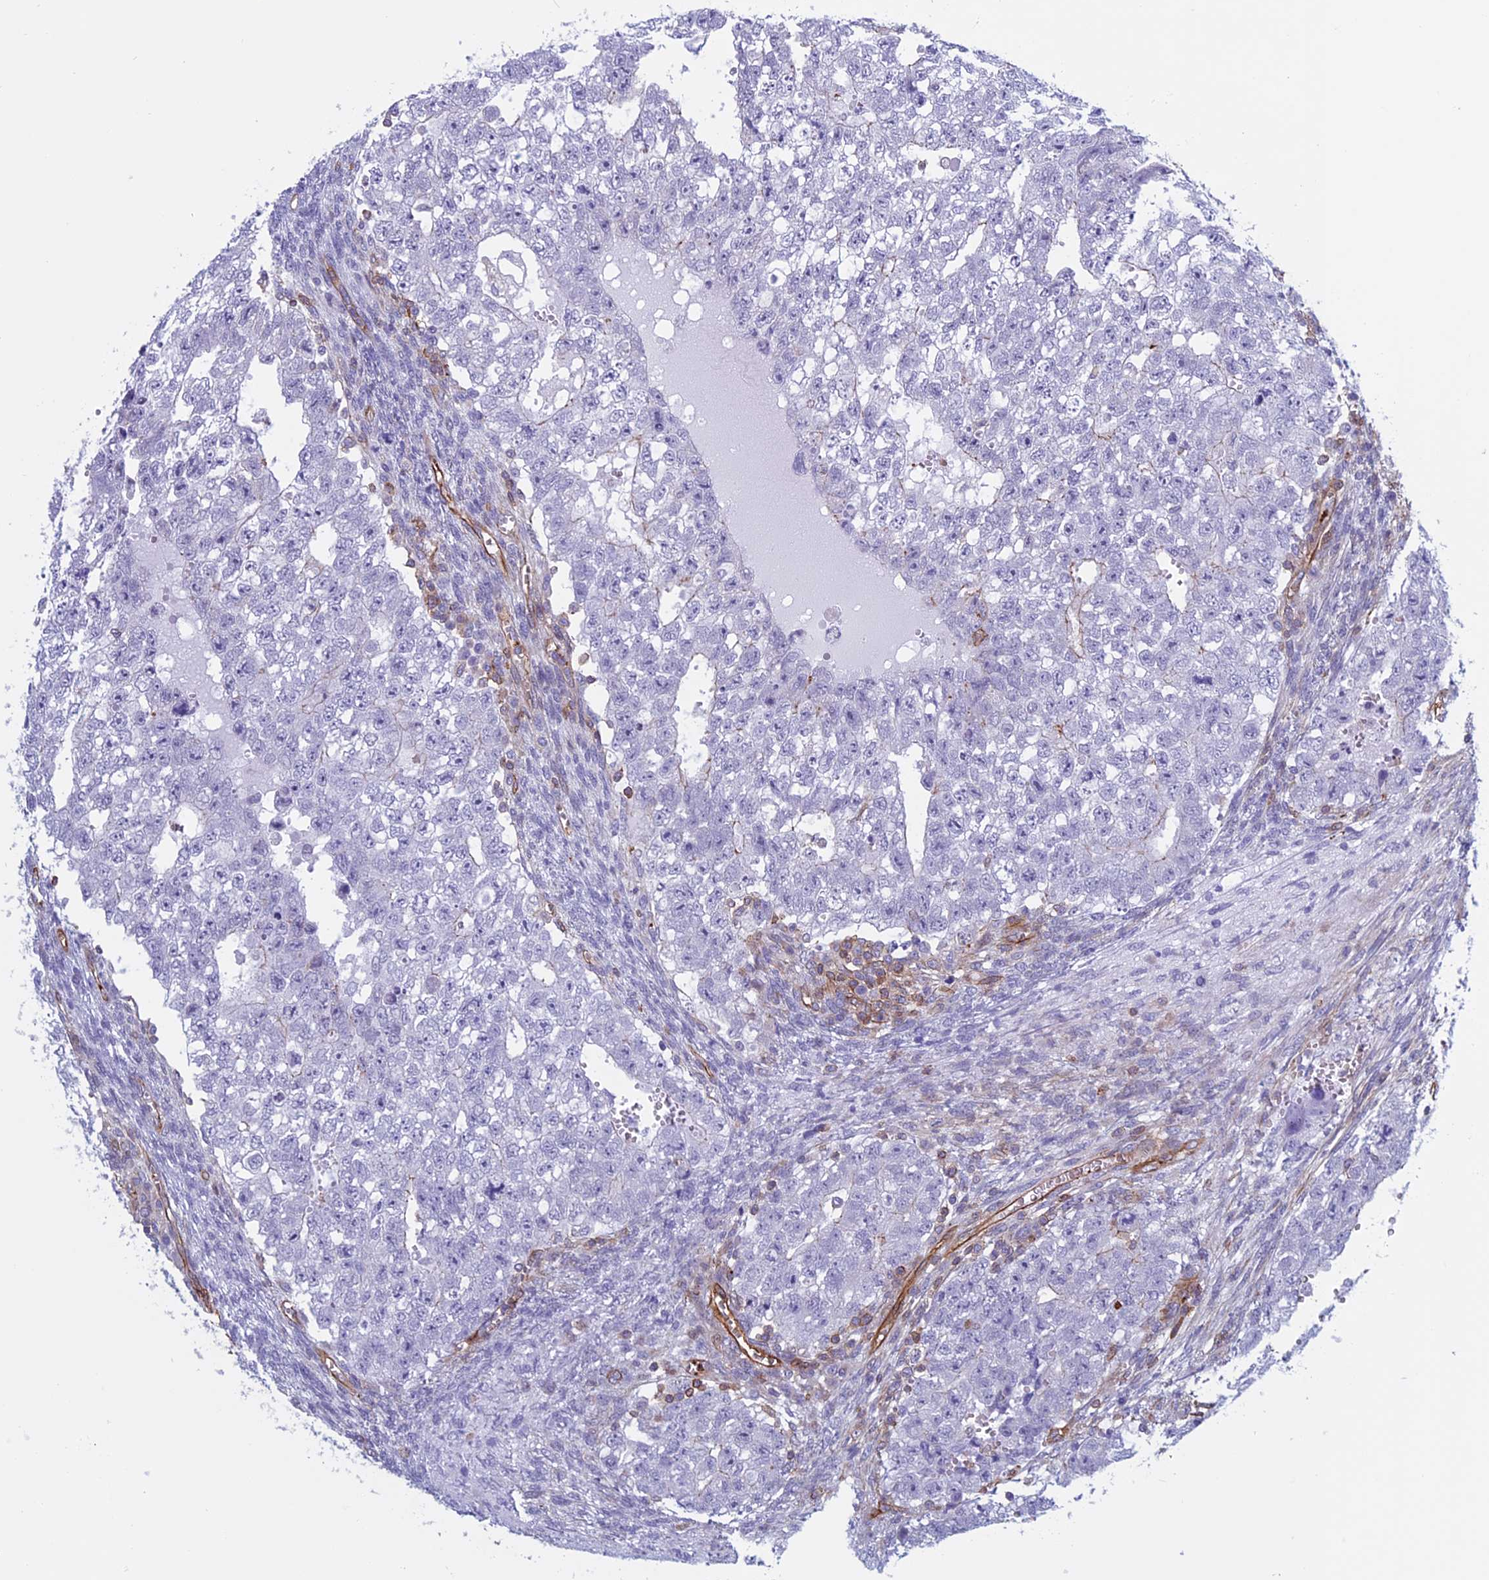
{"staining": {"intensity": "weak", "quantity": "<25%", "location": "cytoplasmic/membranous"}, "tissue": "testis cancer", "cell_type": "Tumor cells", "image_type": "cancer", "snomed": [{"axis": "morphology", "description": "Seminoma, NOS"}, {"axis": "morphology", "description": "Carcinoma, Embryonal, NOS"}, {"axis": "topography", "description": "Testis"}], "caption": "Tumor cells are negative for brown protein staining in testis cancer (embryonal carcinoma).", "gene": "ANGPTL2", "patient": {"sex": "male", "age": 38}}